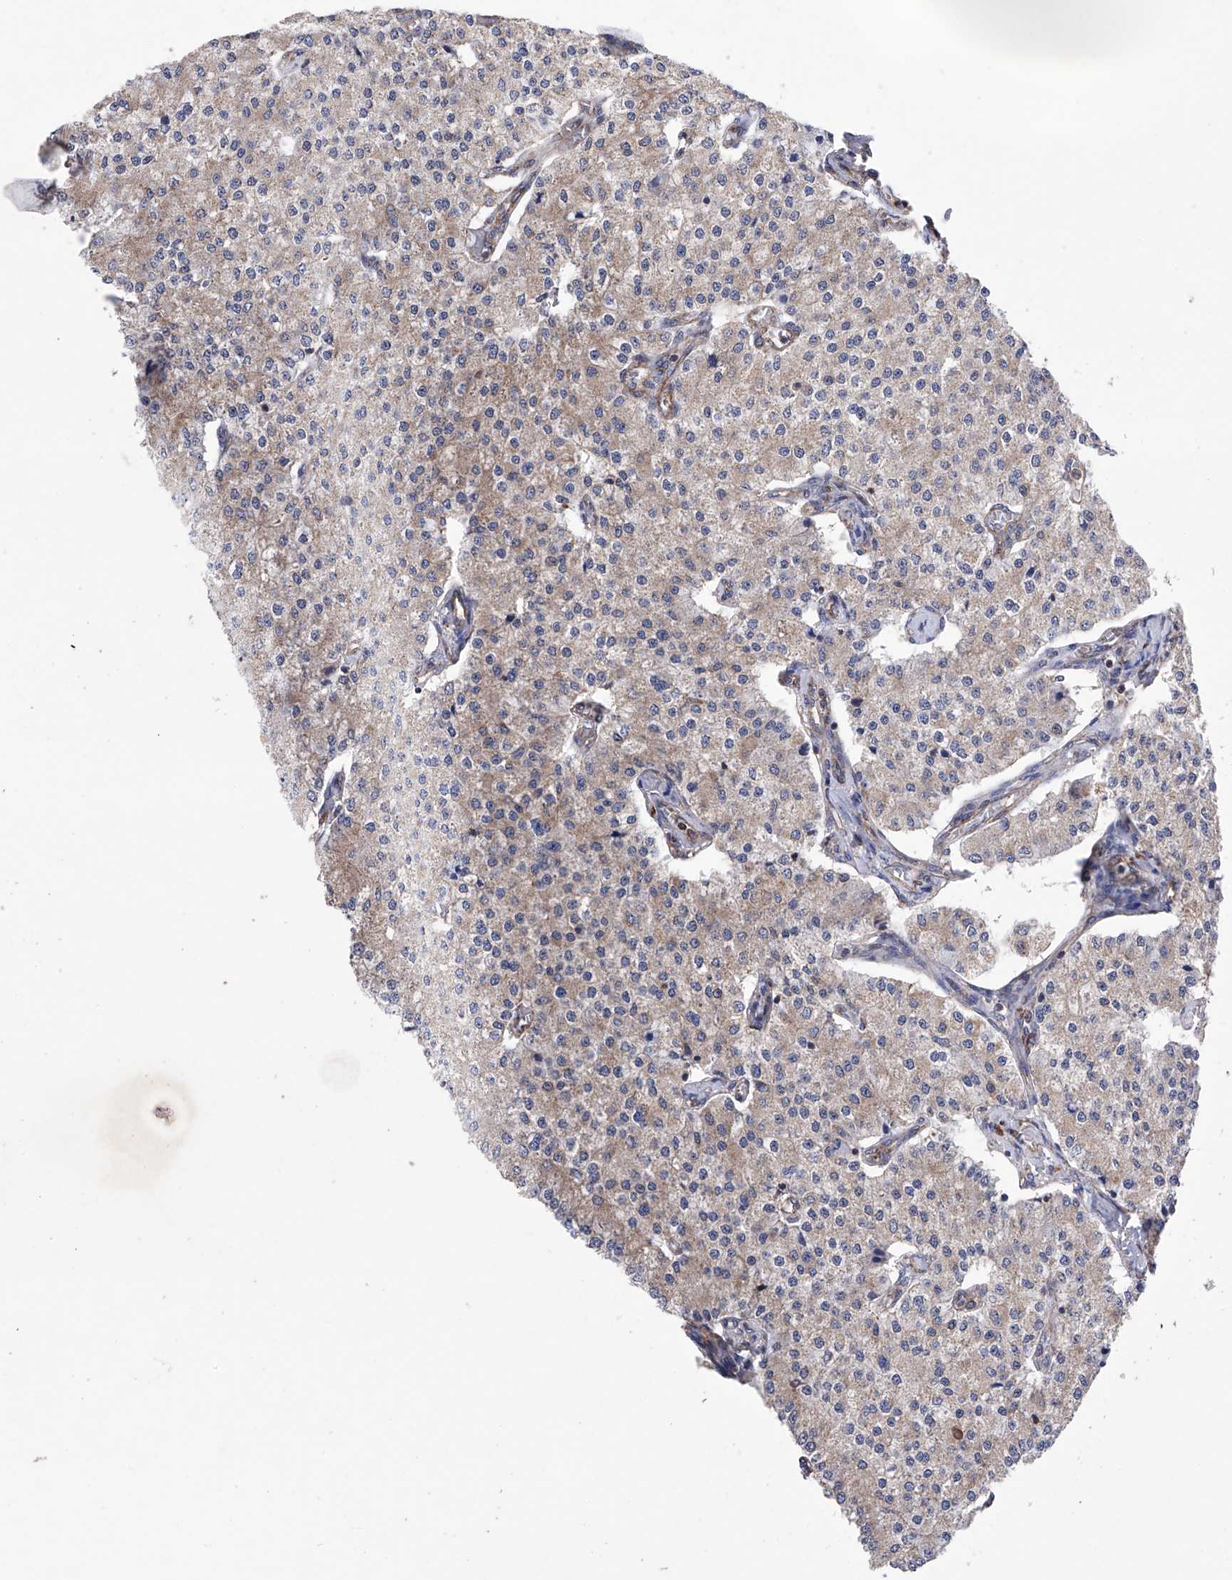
{"staining": {"intensity": "weak", "quantity": "25%-75%", "location": "cytoplasmic/membranous"}, "tissue": "carcinoid", "cell_type": "Tumor cells", "image_type": "cancer", "snomed": [{"axis": "morphology", "description": "Carcinoid, malignant, NOS"}, {"axis": "topography", "description": "Colon"}], "caption": "High-power microscopy captured an immunohistochemistry (IHC) photomicrograph of carcinoid, revealing weak cytoplasmic/membranous staining in about 25%-75% of tumor cells. Nuclei are stained in blue.", "gene": "EFCAB2", "patient": {"sex": "female", "age": 52}}